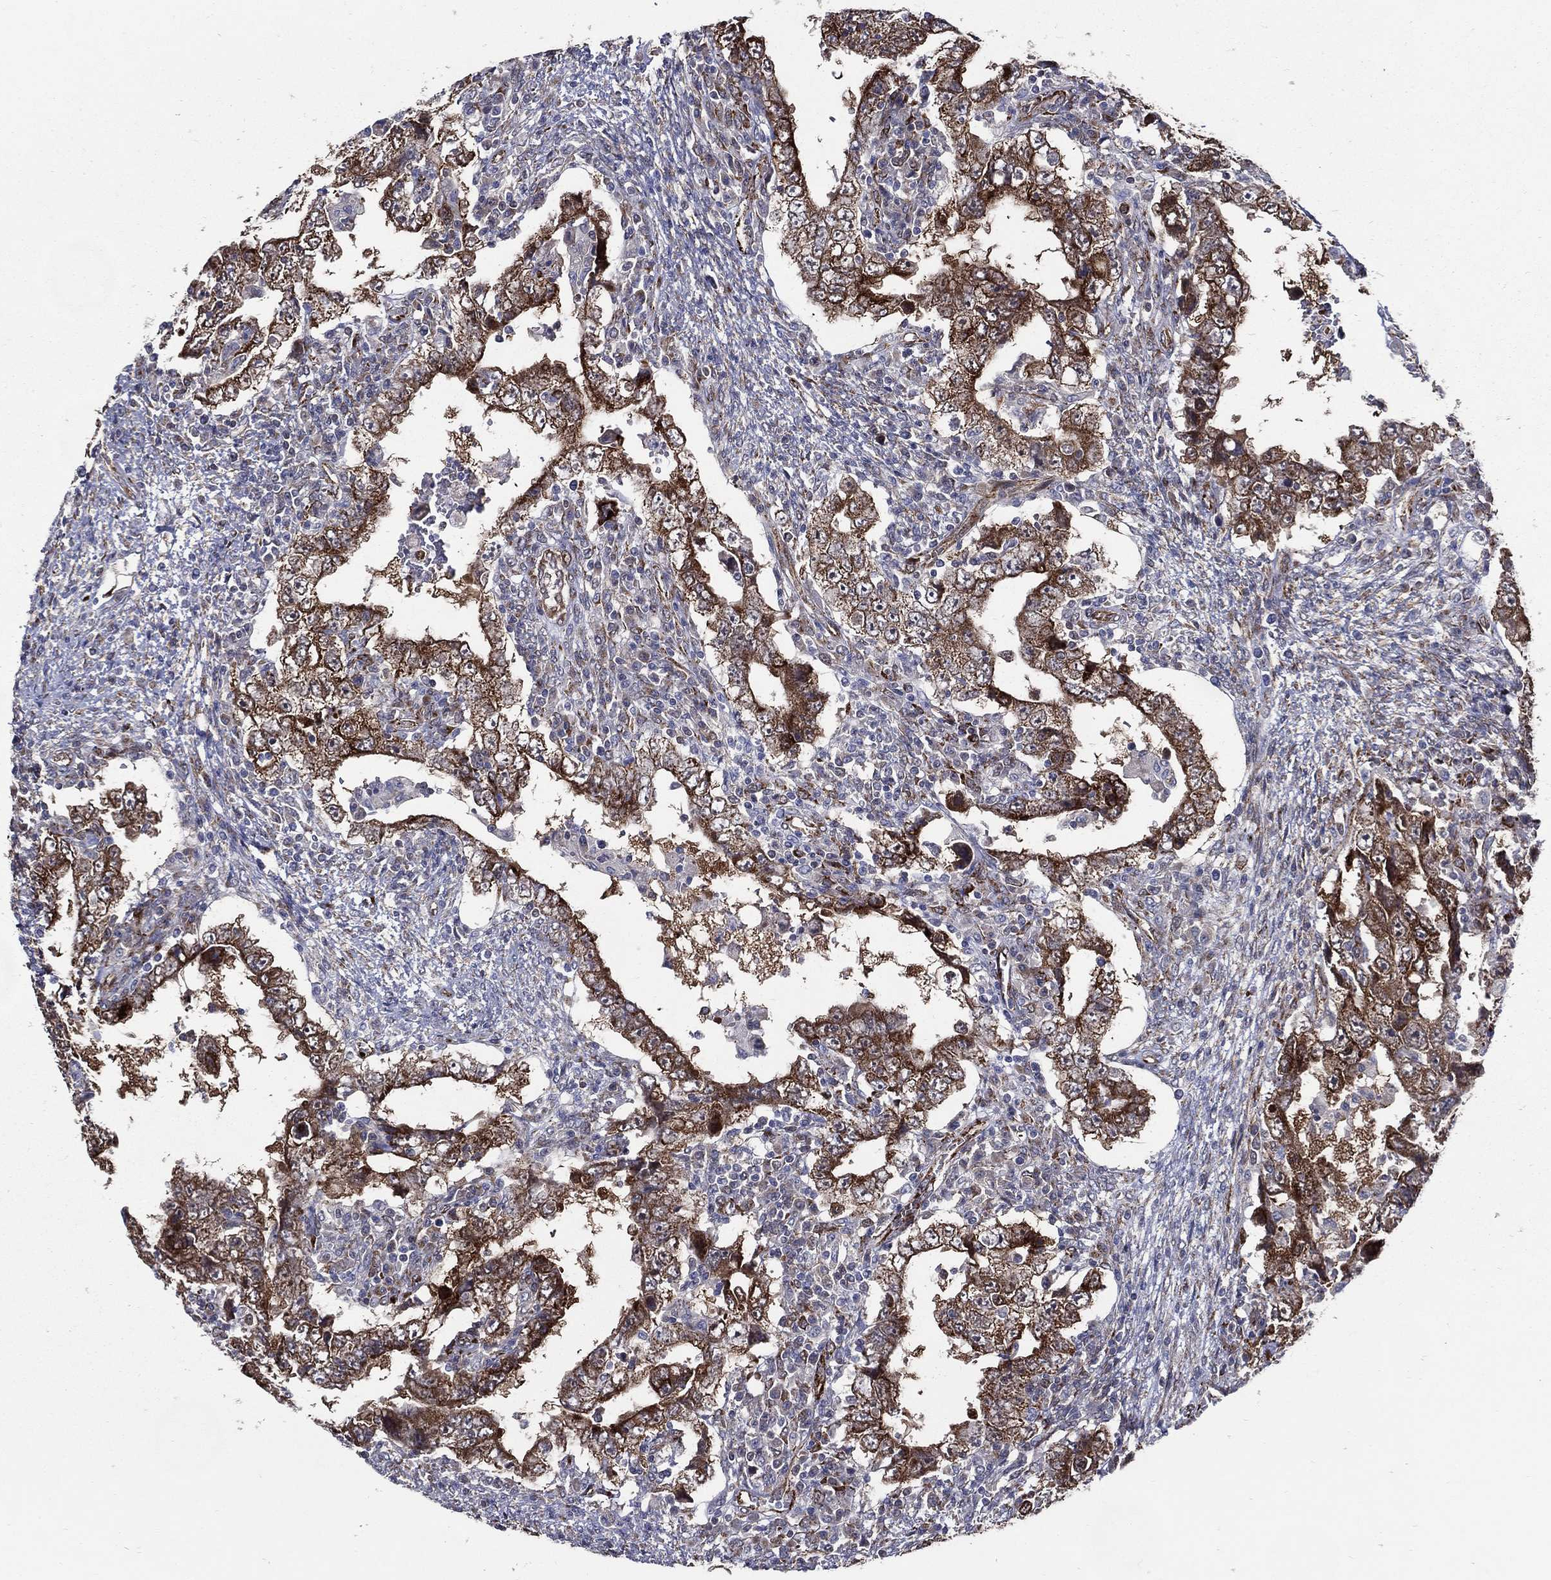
{"staining": {"intensity": "moderate", "quantity": ">75%", "location": "cytoplasmic/membranous"}, "tissue": "testis cancer", "cell_type": "Tumor cells", "image_type": "cancer", "snomed": [{"axis": "morphology", "description": "Carcinoma, Embryonal, NOS"}, {"axis": "topography", "description": "Testis"}], "caption": "A histopathology image of testis embryonal carcinoma stained for a protein demonstrates moderate cytoplasmic/membranous brown staining in tumor cells.", "gene": "ARHGAP11A", "patient": {"sex": "male", "age": 26}}